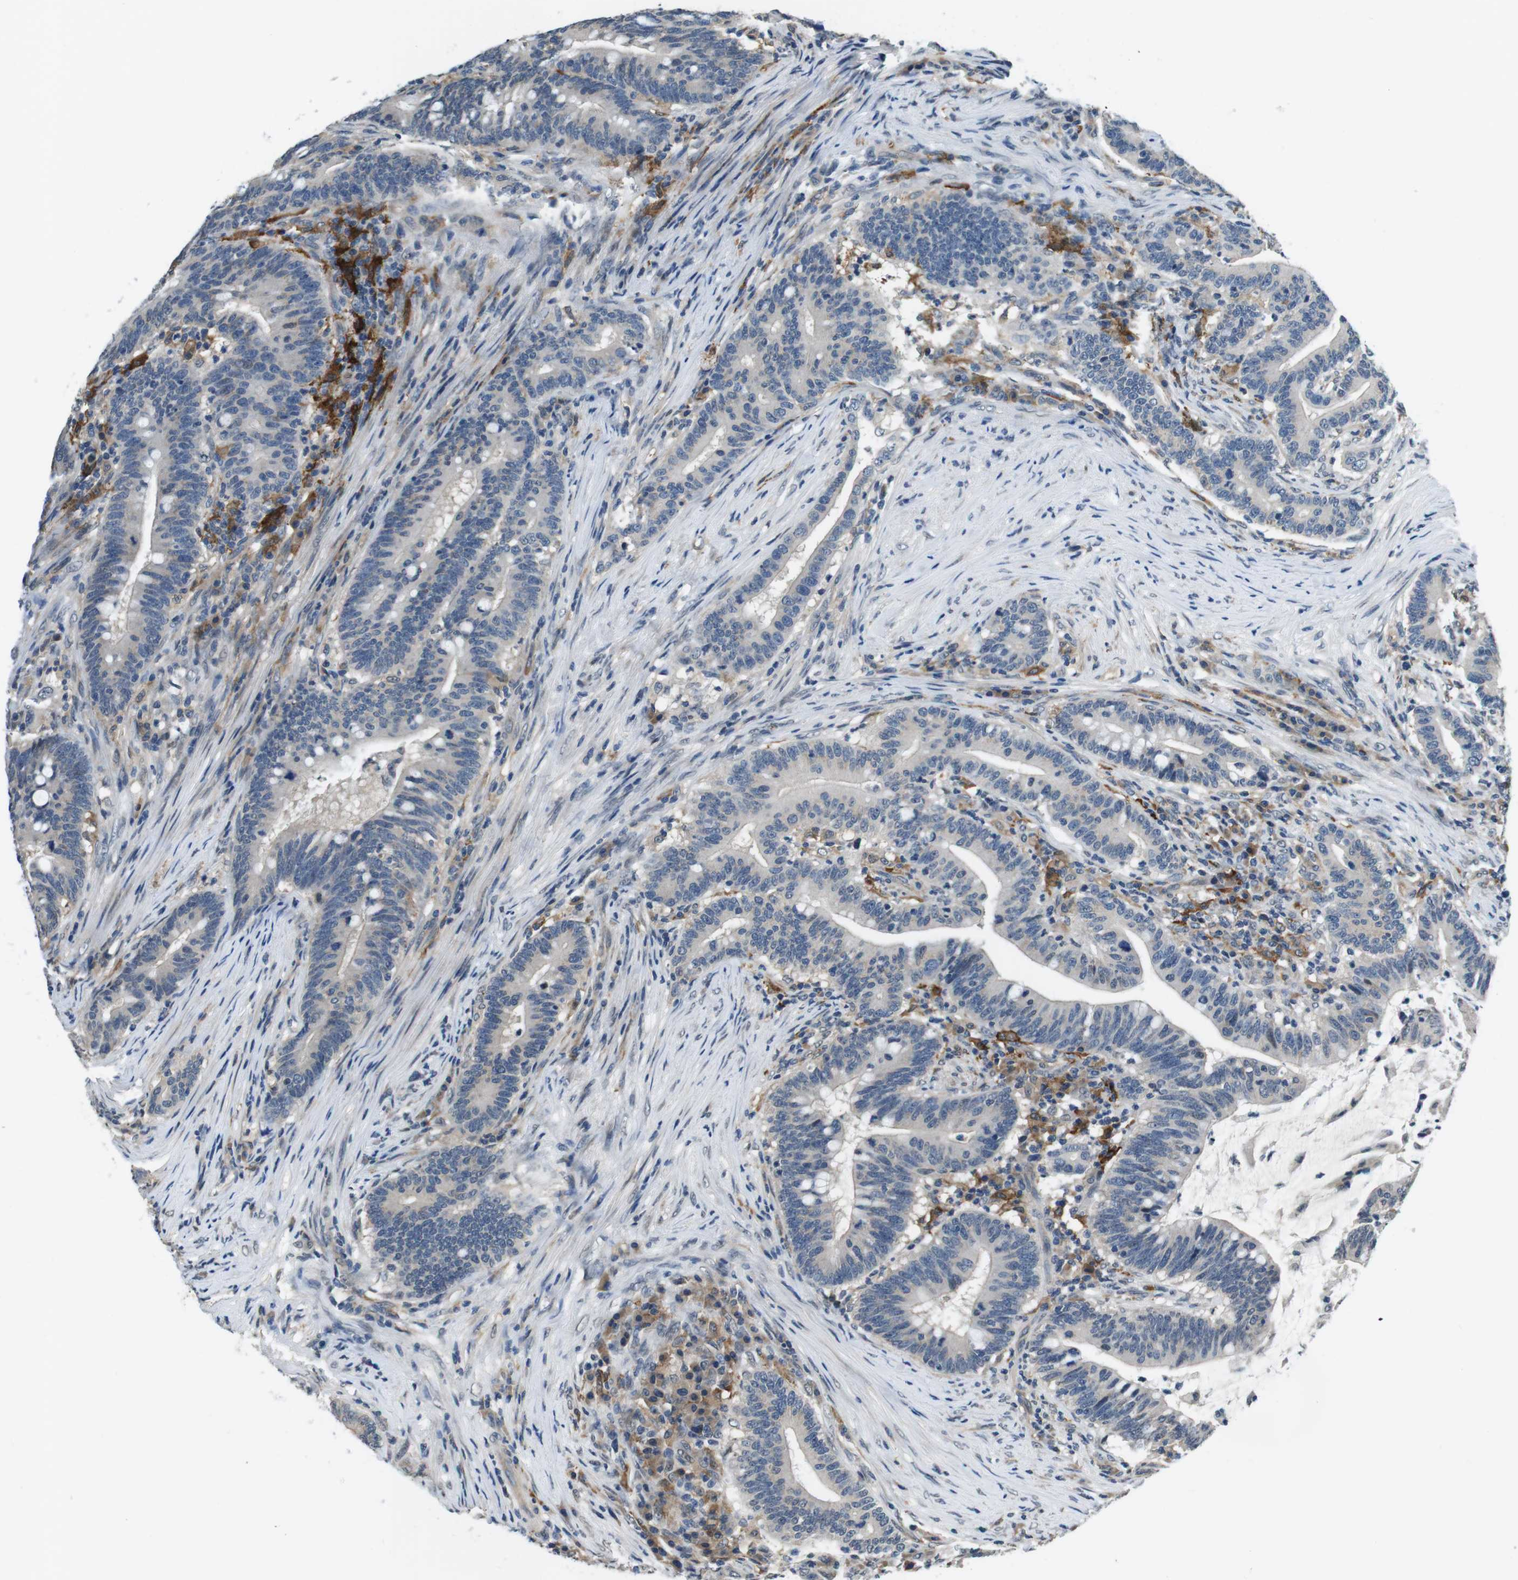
{"staining": {"intensity": "negative", "quantity": "none", "location": "none"}, "tissue": "colorectal cancer", "cell_type": "Tumor cells", "image_type": "cancer", "snomed": [{"axis": "morphology", "description": "Normal tissue, NOS"}, {"axis": "morphology", "description": "Adenocarcinoma, NOS"}, {"axis": "topography", "description": "Colon"}], "caption": "Tumor cells are negative for brown protein staining in colorectal cancer. (DAB (3,3'-diaminobenzidine) IHC visualized using brightfield microscopy, high magnification).", "gene": "CD163L1", "patient": {"sex": "female", "age": 66}}